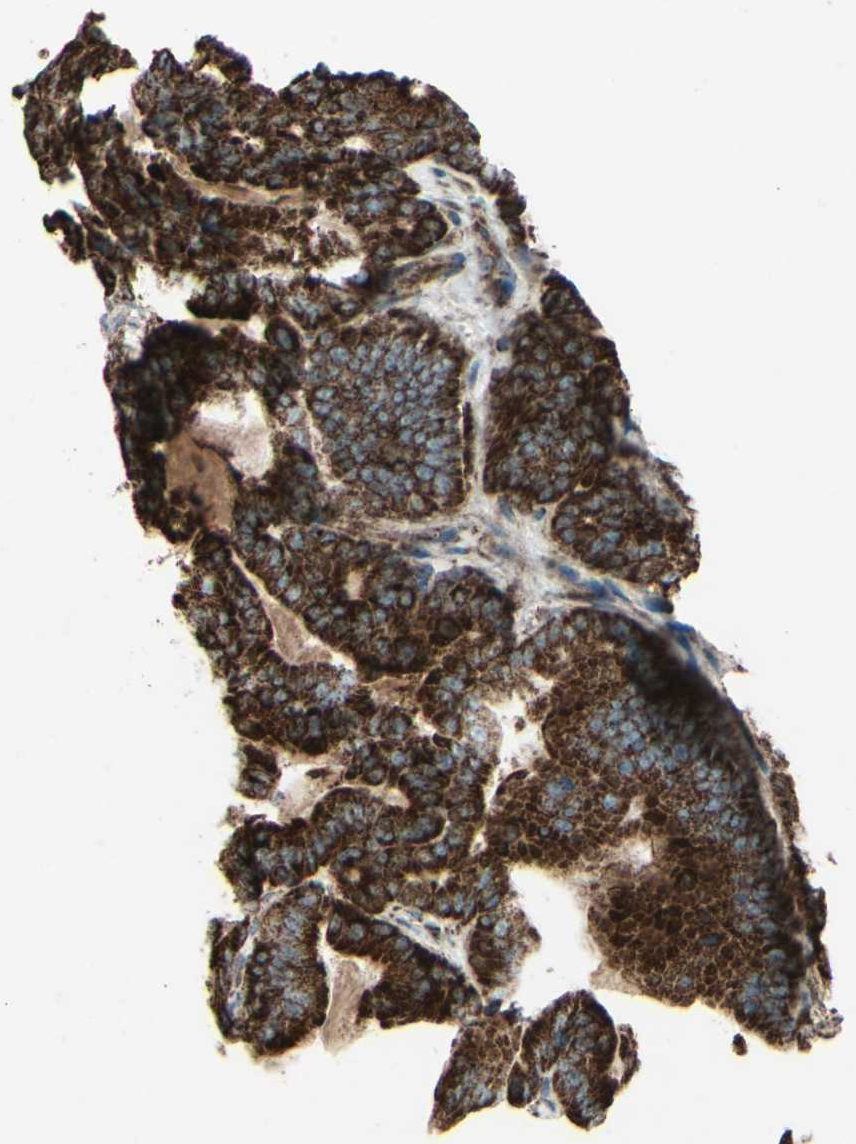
{"staining": {"intensity": "strong", "quantity": ">75%", "location": "cytoplasmic/membranous"}, "tissue": "pancreatic cancer", "cell_type": "Tumor cells", "image_type": "cancer", "snomed": [{"axis": "morphology", "description": "Adenocarcinoma, NOS"}, {"axis": "topography", "description": "Pancreas"}], "caption": "The histopathology image exhibits immunohistochemical staining of pancreatic cancer. There is strong cytoplasmic/membranous positivity is identified in approximately >75% of tumor cells.", "gene": "RHOT1", "patient": {"sex": "male", "age": 63}}